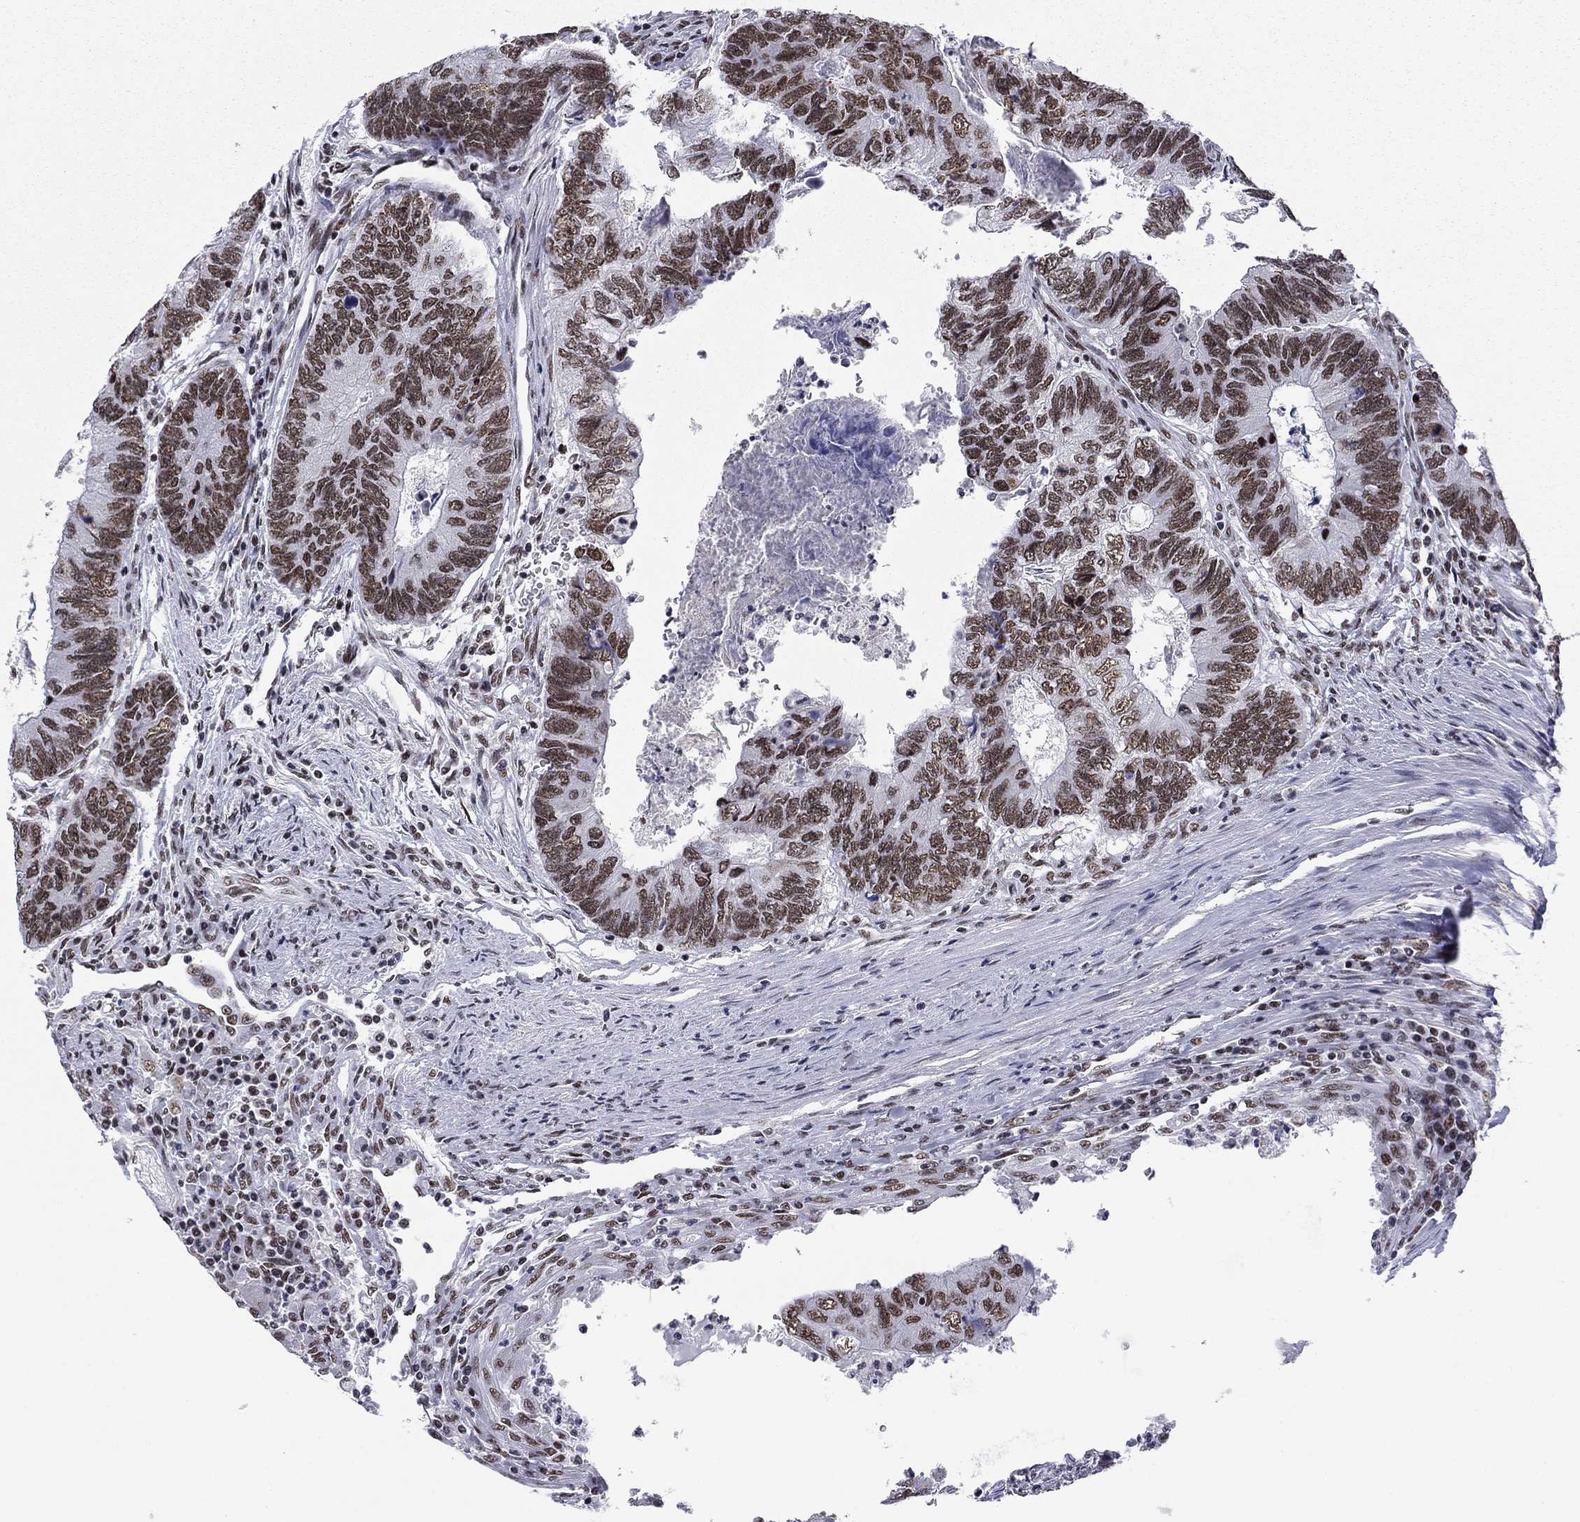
{"staining": {"intensity": "strong", "quantity": ">75%", "location": "nuclear"}, "tissue": "colorectal cancer", "cell_type": "Tumor cells", "image_type": "cancer", "snomed": [{"axis": "morphology", "description": "Adenocarcinoma, NOS"}, {"axis": "topography", "description": "Colon"}], "caption": "The micrograph demonstrates immunohistochemical staining of adenocarcinoma (colorectal). There is strong nuclear positivity is seen in about >75% of tumor cells.", "gene": "ETV5", "patient": {"sex": "female", "age": 67}}